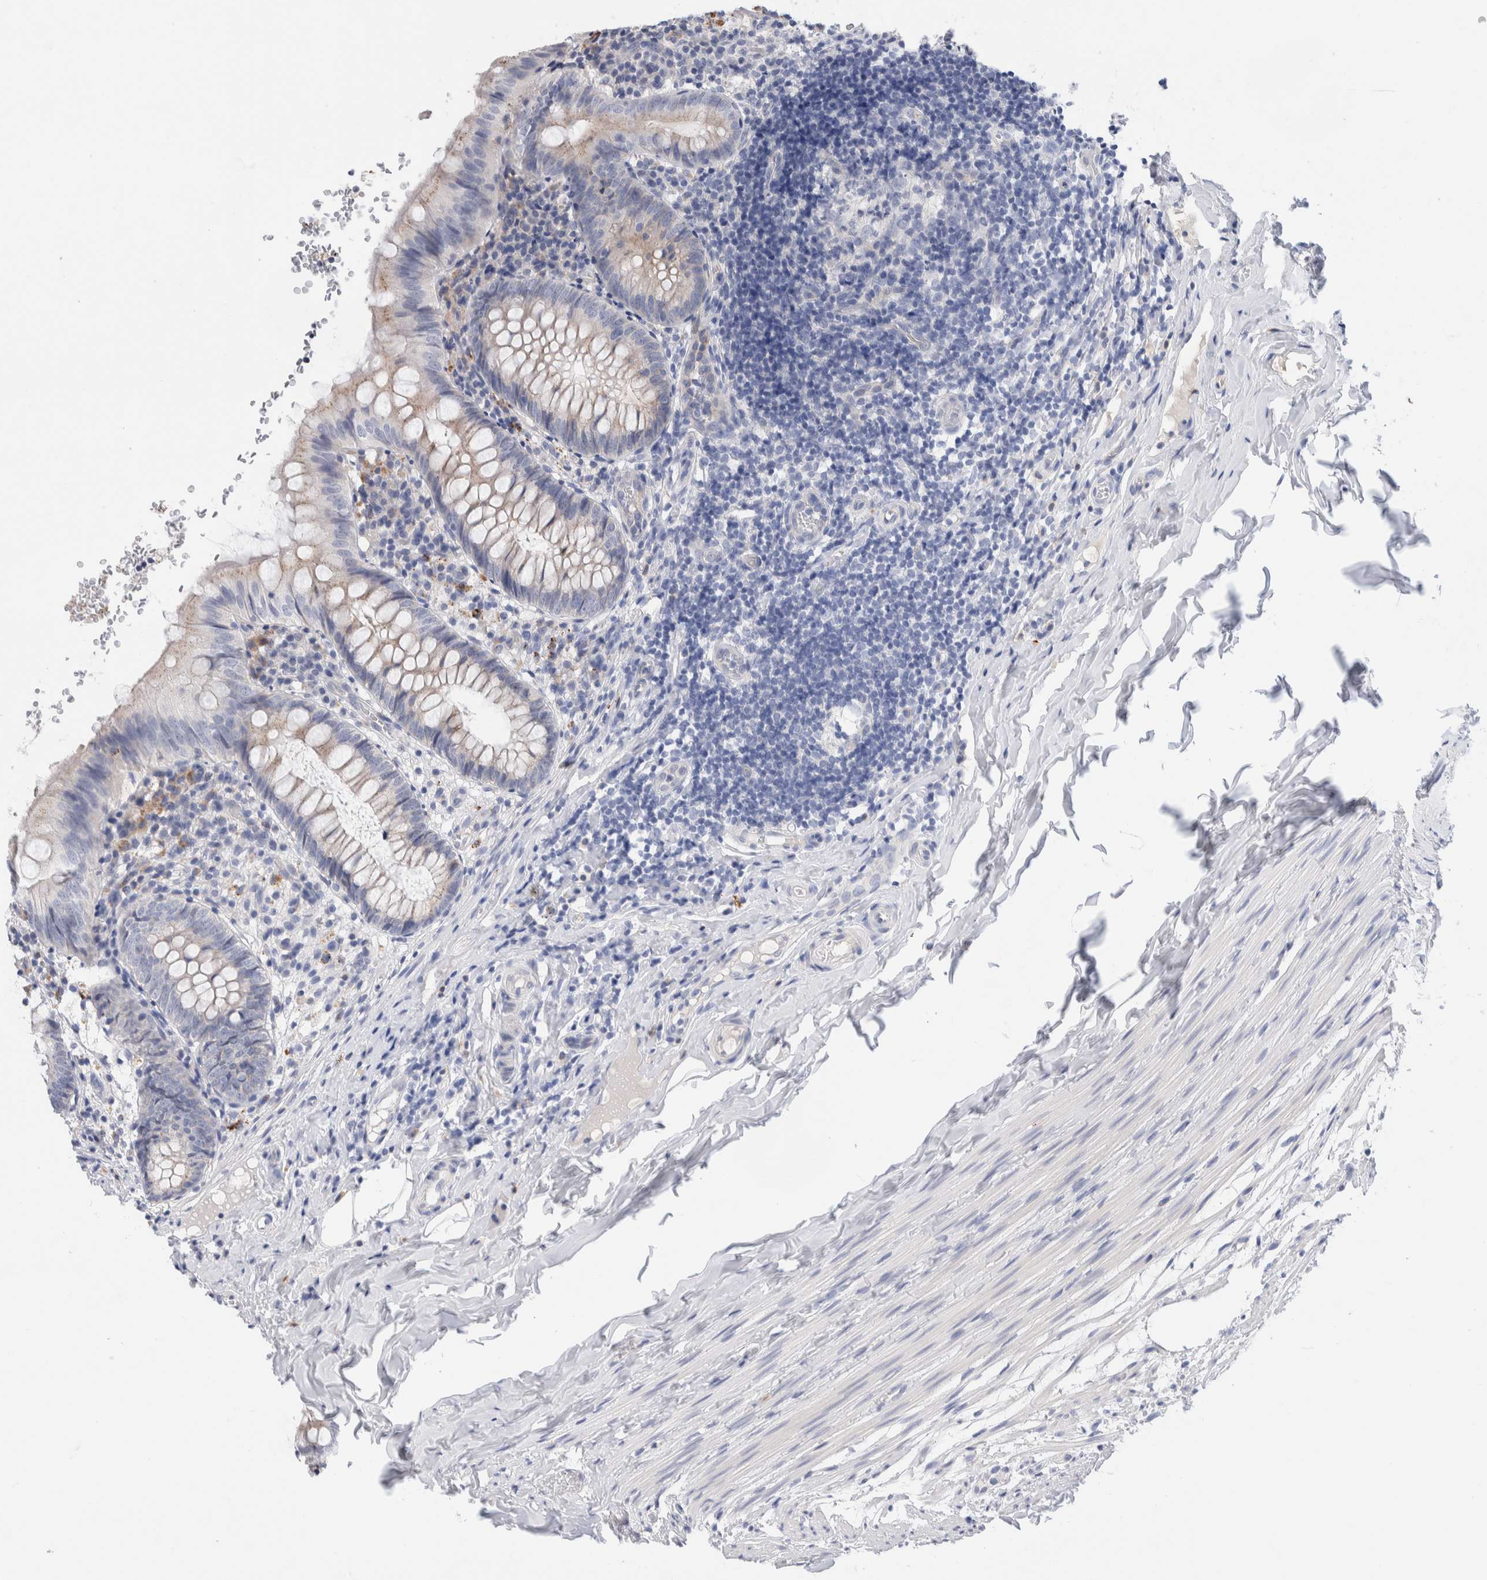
{"staining": {"intensity": "weak", "quantity": "<25%", "location": "cytoplasmic/membranous"}, "tissue": "appendix", "cell_type": "Glandular cells", "image_type": "normal", "snomed": [{"axis": "morphology", "description": "Normal tissue, NOS"}, {"axis": "topography", "description": "Appendix"}], "caption": "High power microscopy micrograph of an immunohistochemistry (IHC) image of normal appendix, revealing no significant staining in glandular cells. (DAB (3,3'-diaminobenzidine) immunohistochemistry, high magnification).", "gene": "METRNL", "patient": {"sex": "male", "age": 8}}